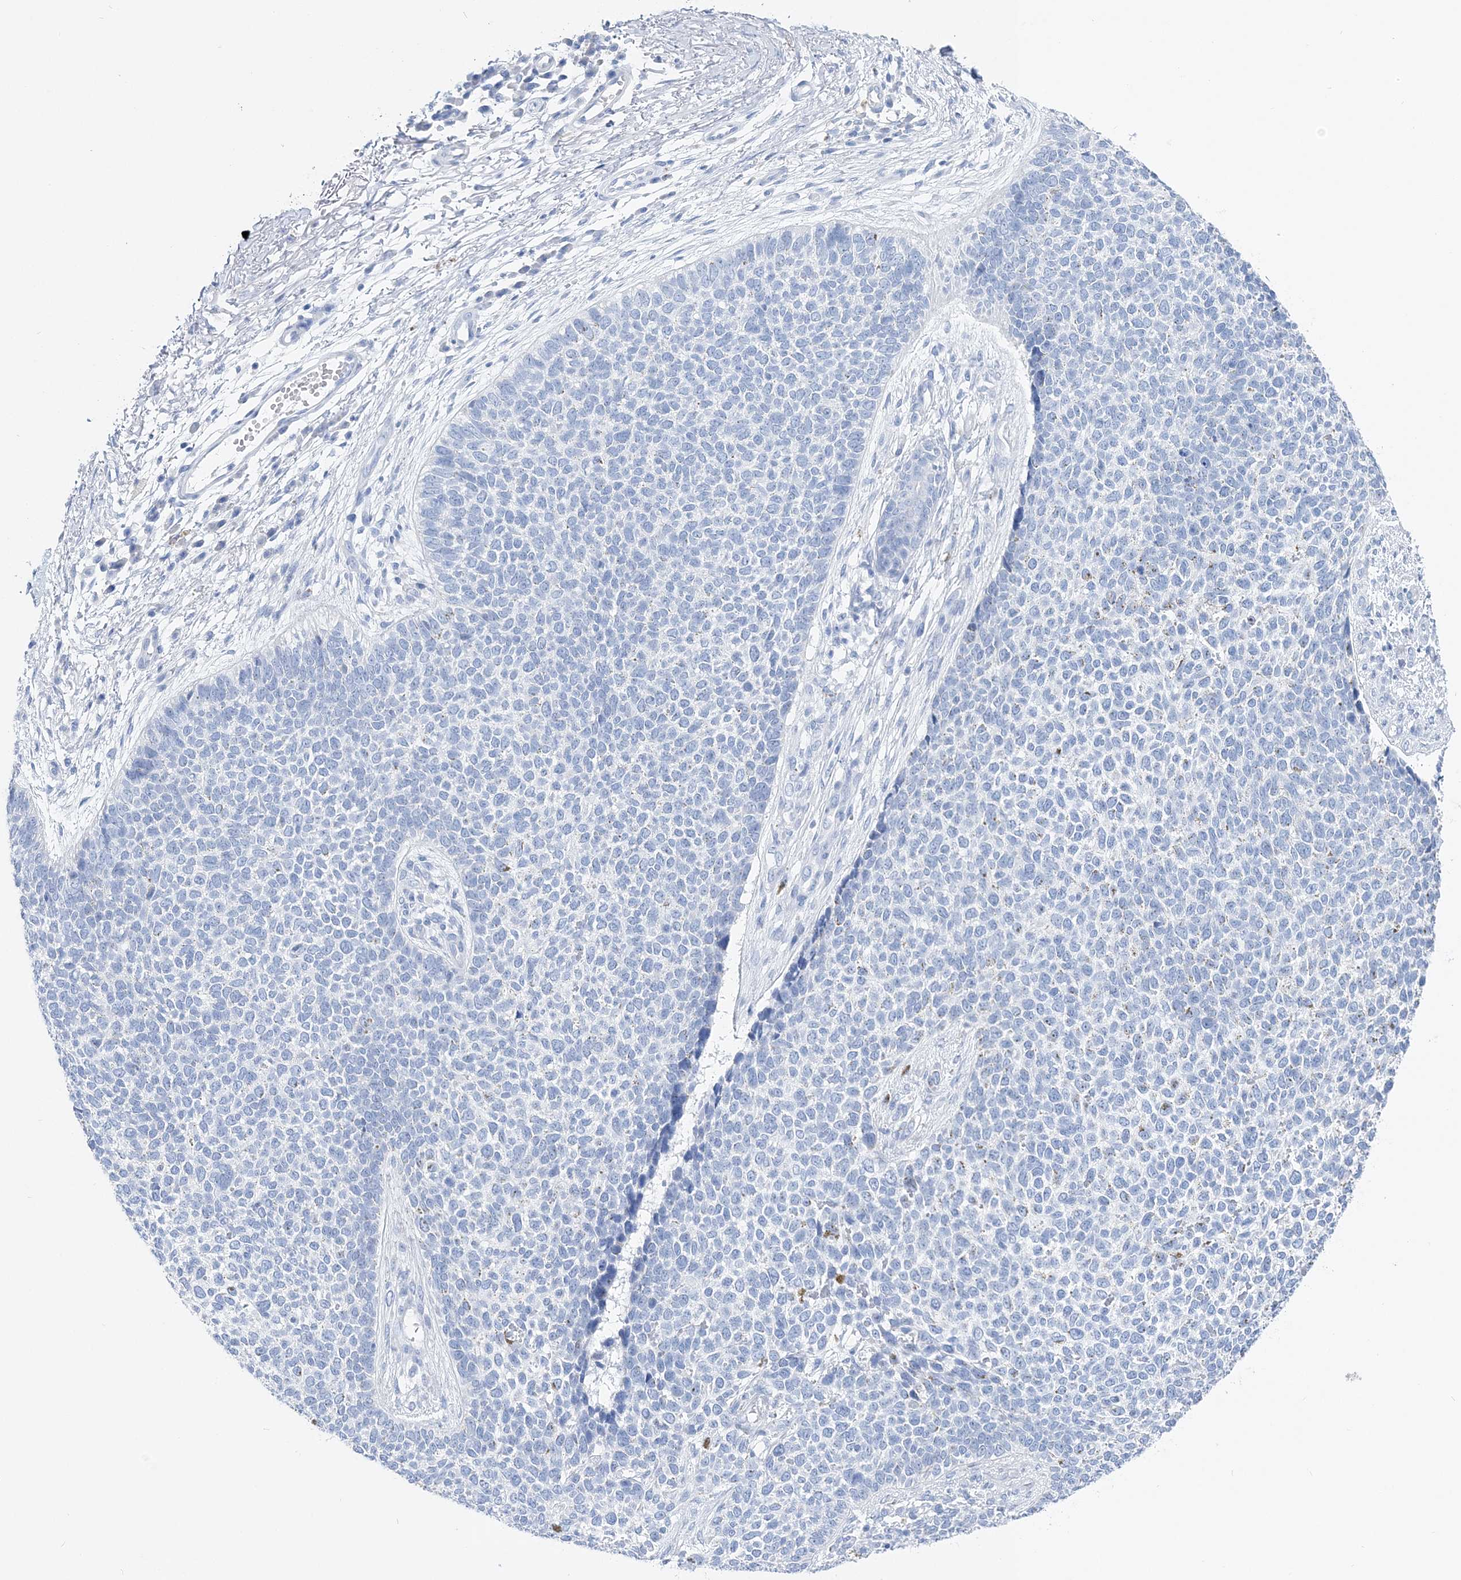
{"staining": {"intensity": "negative", "quantity": "none", "location": "none"}, "tissue": "skin cancer", "cell_type": "Tumor cells", "image_type": "cancer", "snomed": [{"axis": "morphology", "description": "Basal cell carcinoma"}, {"axis": "topography", "description": "Skin"}], "caption": "The immunohistochemistry (IHC) histopathology image has no significant positivity in tumor cells of basal cell carcinoma (skin) tissue.", "gene": "TSPYL6", "patient": {"sex": "female", "age": 84}}